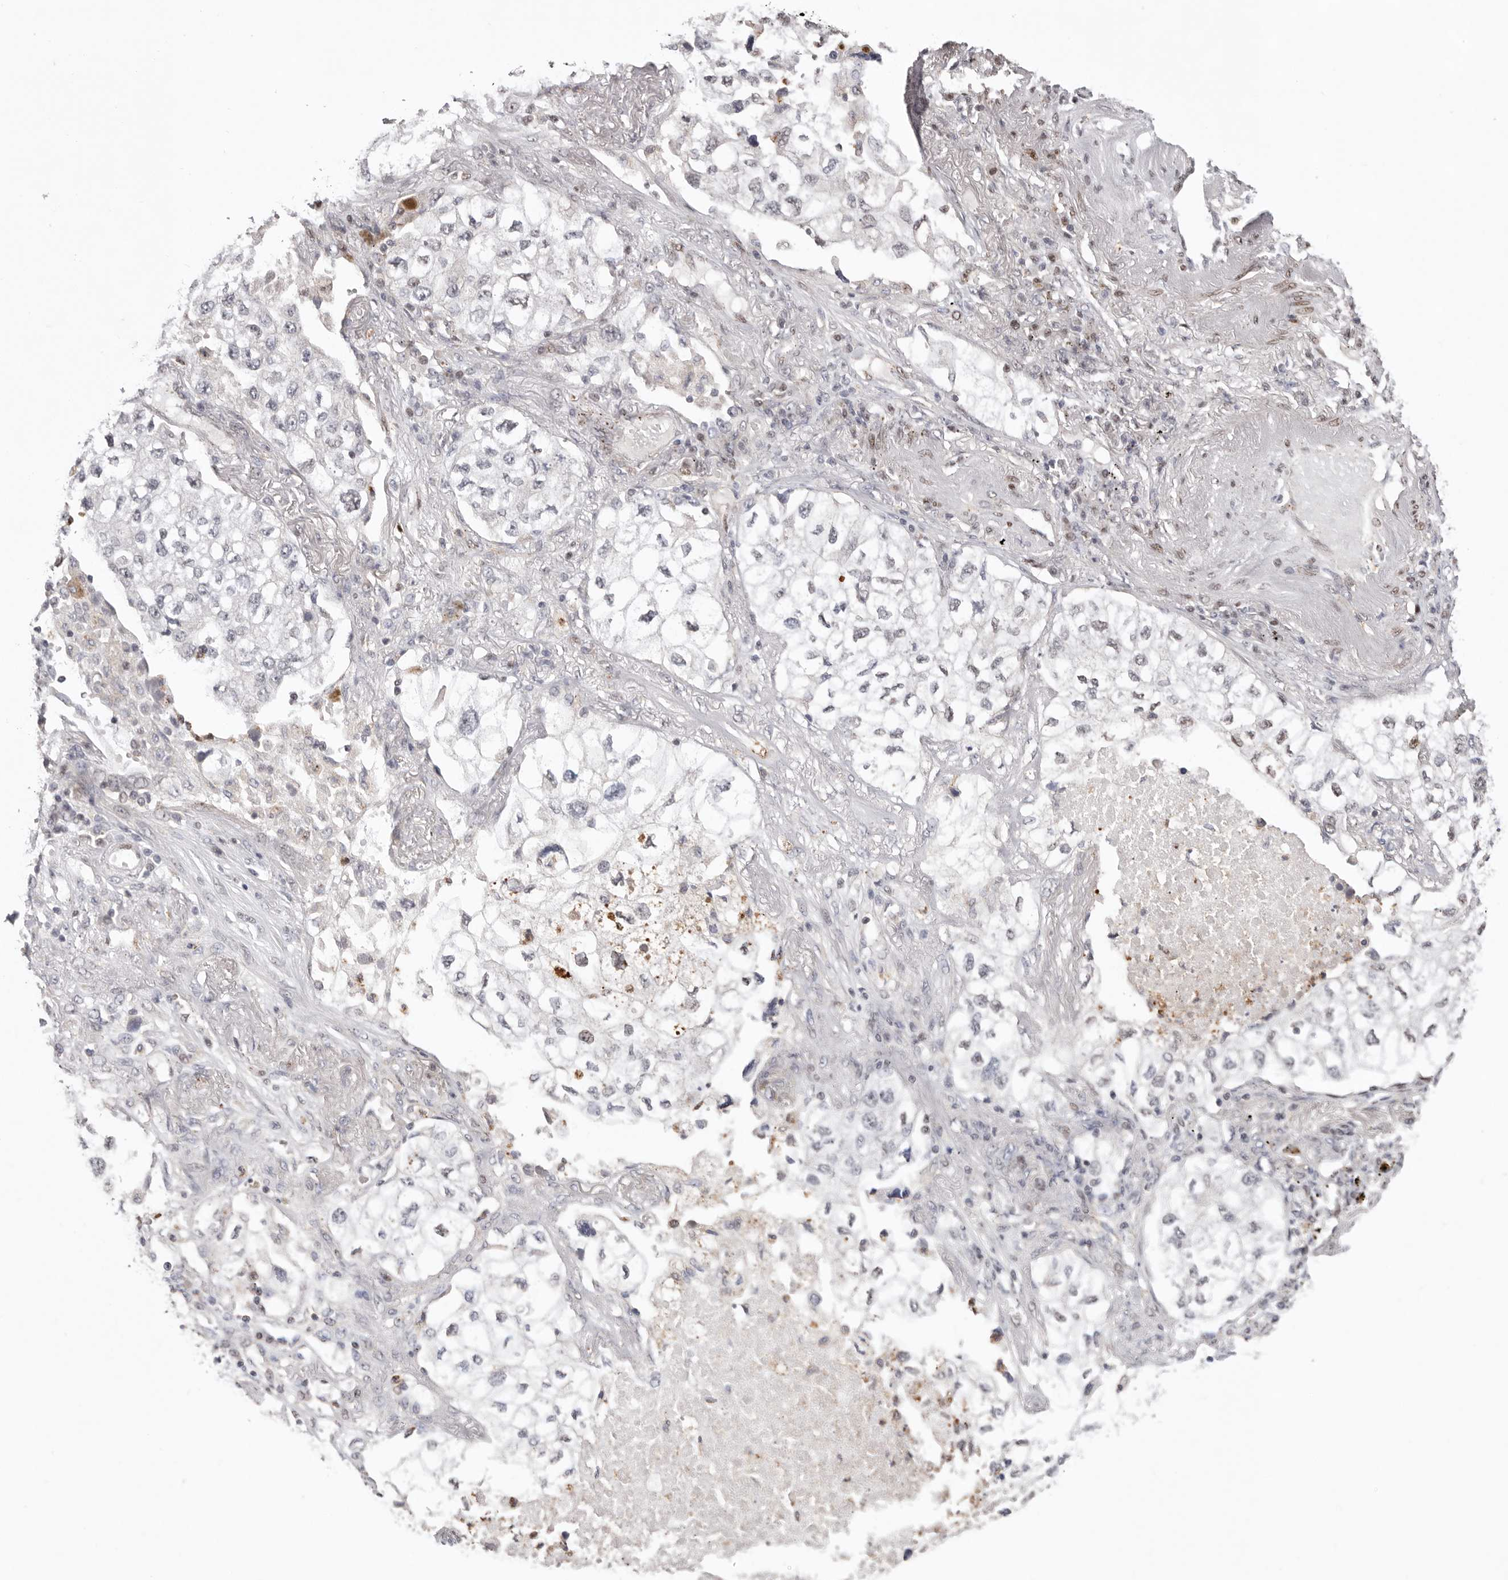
{"staining": {"intensity": "negative", "quantity": "none", "location": "none"}, "tissue": "lung cancer", "cell_type": "Tumor cells", "image_type": "cancer", "snomed": [{"axis": "morphology", "description": "Adenocarcinoma, NOS"}, {"axis": "topography", "description": "Lung"}], "caption": "Tumor cells show no significant protein expression in adenocarcinoma (lung).", "gene": "SMAD7", "patient": {"sex": "male", "age": 63}}